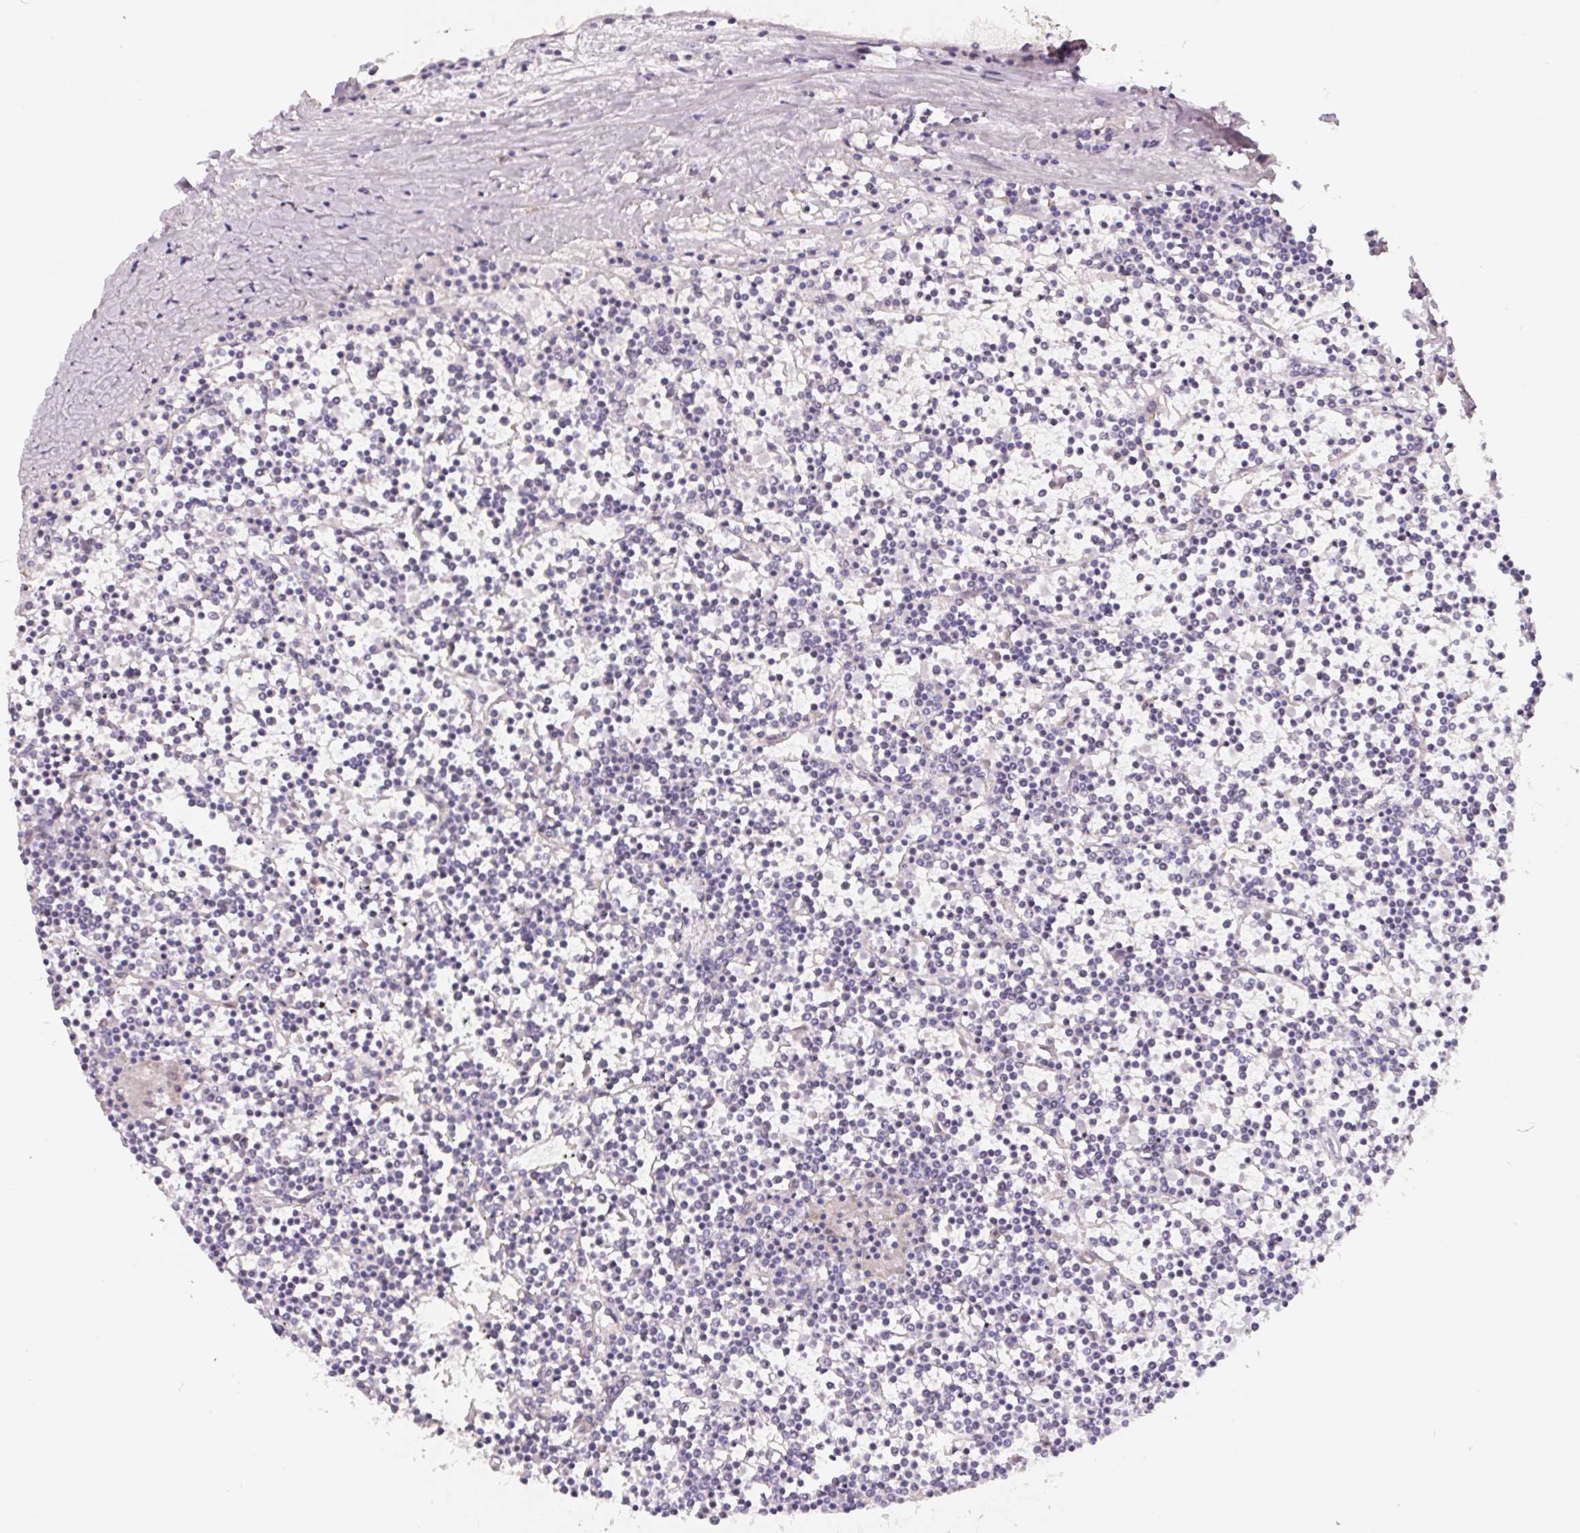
{"staining": {"intensity": "negative", "quantity": "none", "location": "none"}, "tissue": "lymphoma", "cell_type": "Tumor cells", "image_type": "cancer", "snomed": [{"axis": "morphology", "description": "Malignant lymphoma, non-Hodgkin's type, Low grade"}, {"axis": "topography", "description": "Spleen"}], "caption": "IHC histopathology image of neoplastic tissue: human malignant lymphoma, non-Hodgkin's type (low-grade) stained with DAB exhibits no significant protein staining in tumor cells.", "gene": "FDX1", "patient": {"sex": "female", "age": 19}}